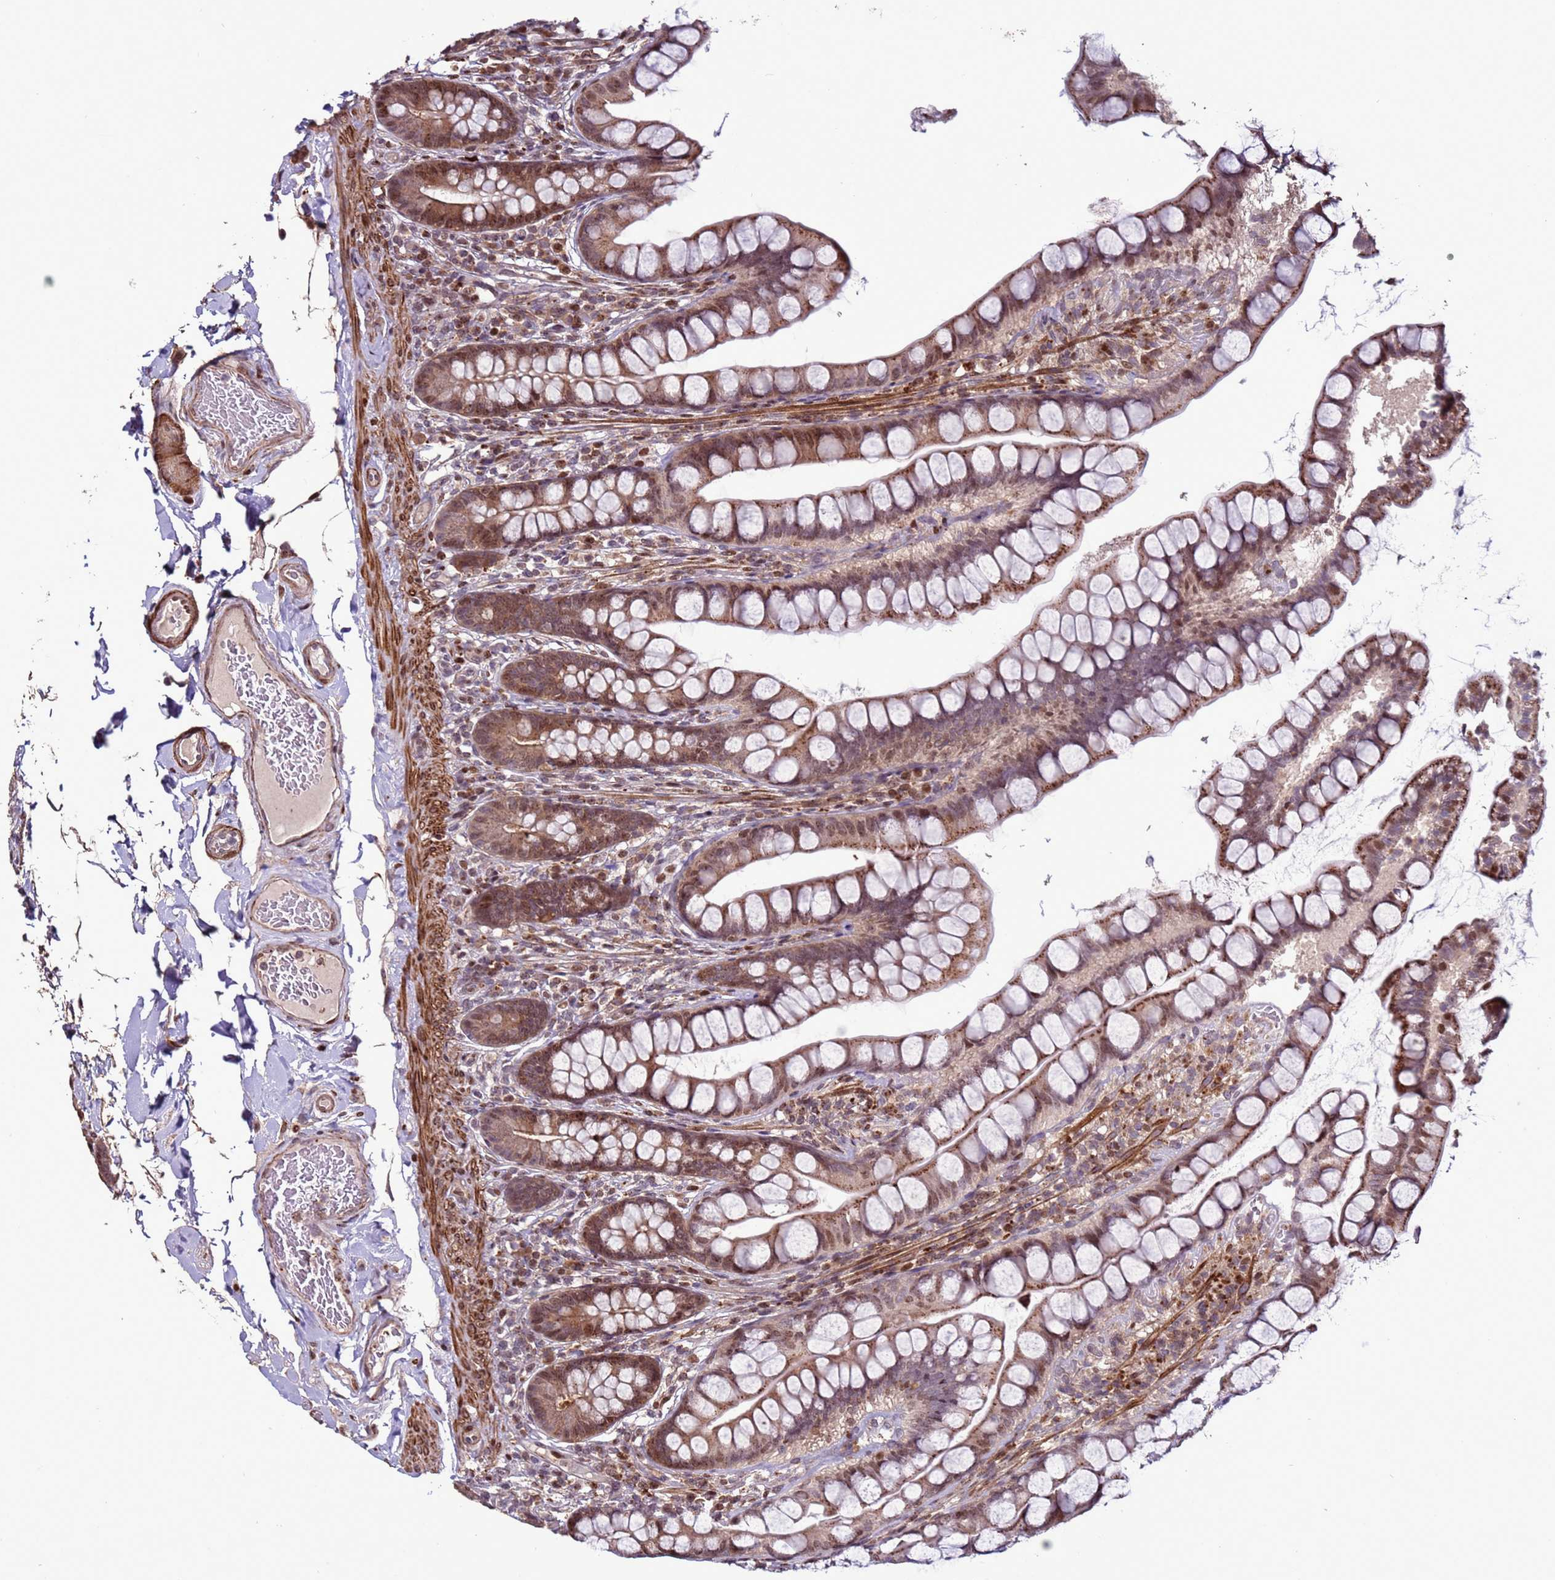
{"staining": {"intensity": "moderate", "quantity": ">75%", "location": "cytoplasmic/membranous,nuclear"}, "tissue": "small intestine", "cell_type": "Glandular cells", "image_type": "normal", "snomed": [{"axis": "morphology", "description": "Normal tissue, NOS"}, {"axis": "topography", "description": "Small intestine"}], "caption": "Approximately >75% of glandular cells in benign human small intestine demonstrate moderate cytoplasmic/membranous,nuclear protein staining as visualized by brown immunohistochemical staining.", "gene": "HGH1", "patient": {"sex": "male", "age": 70}}